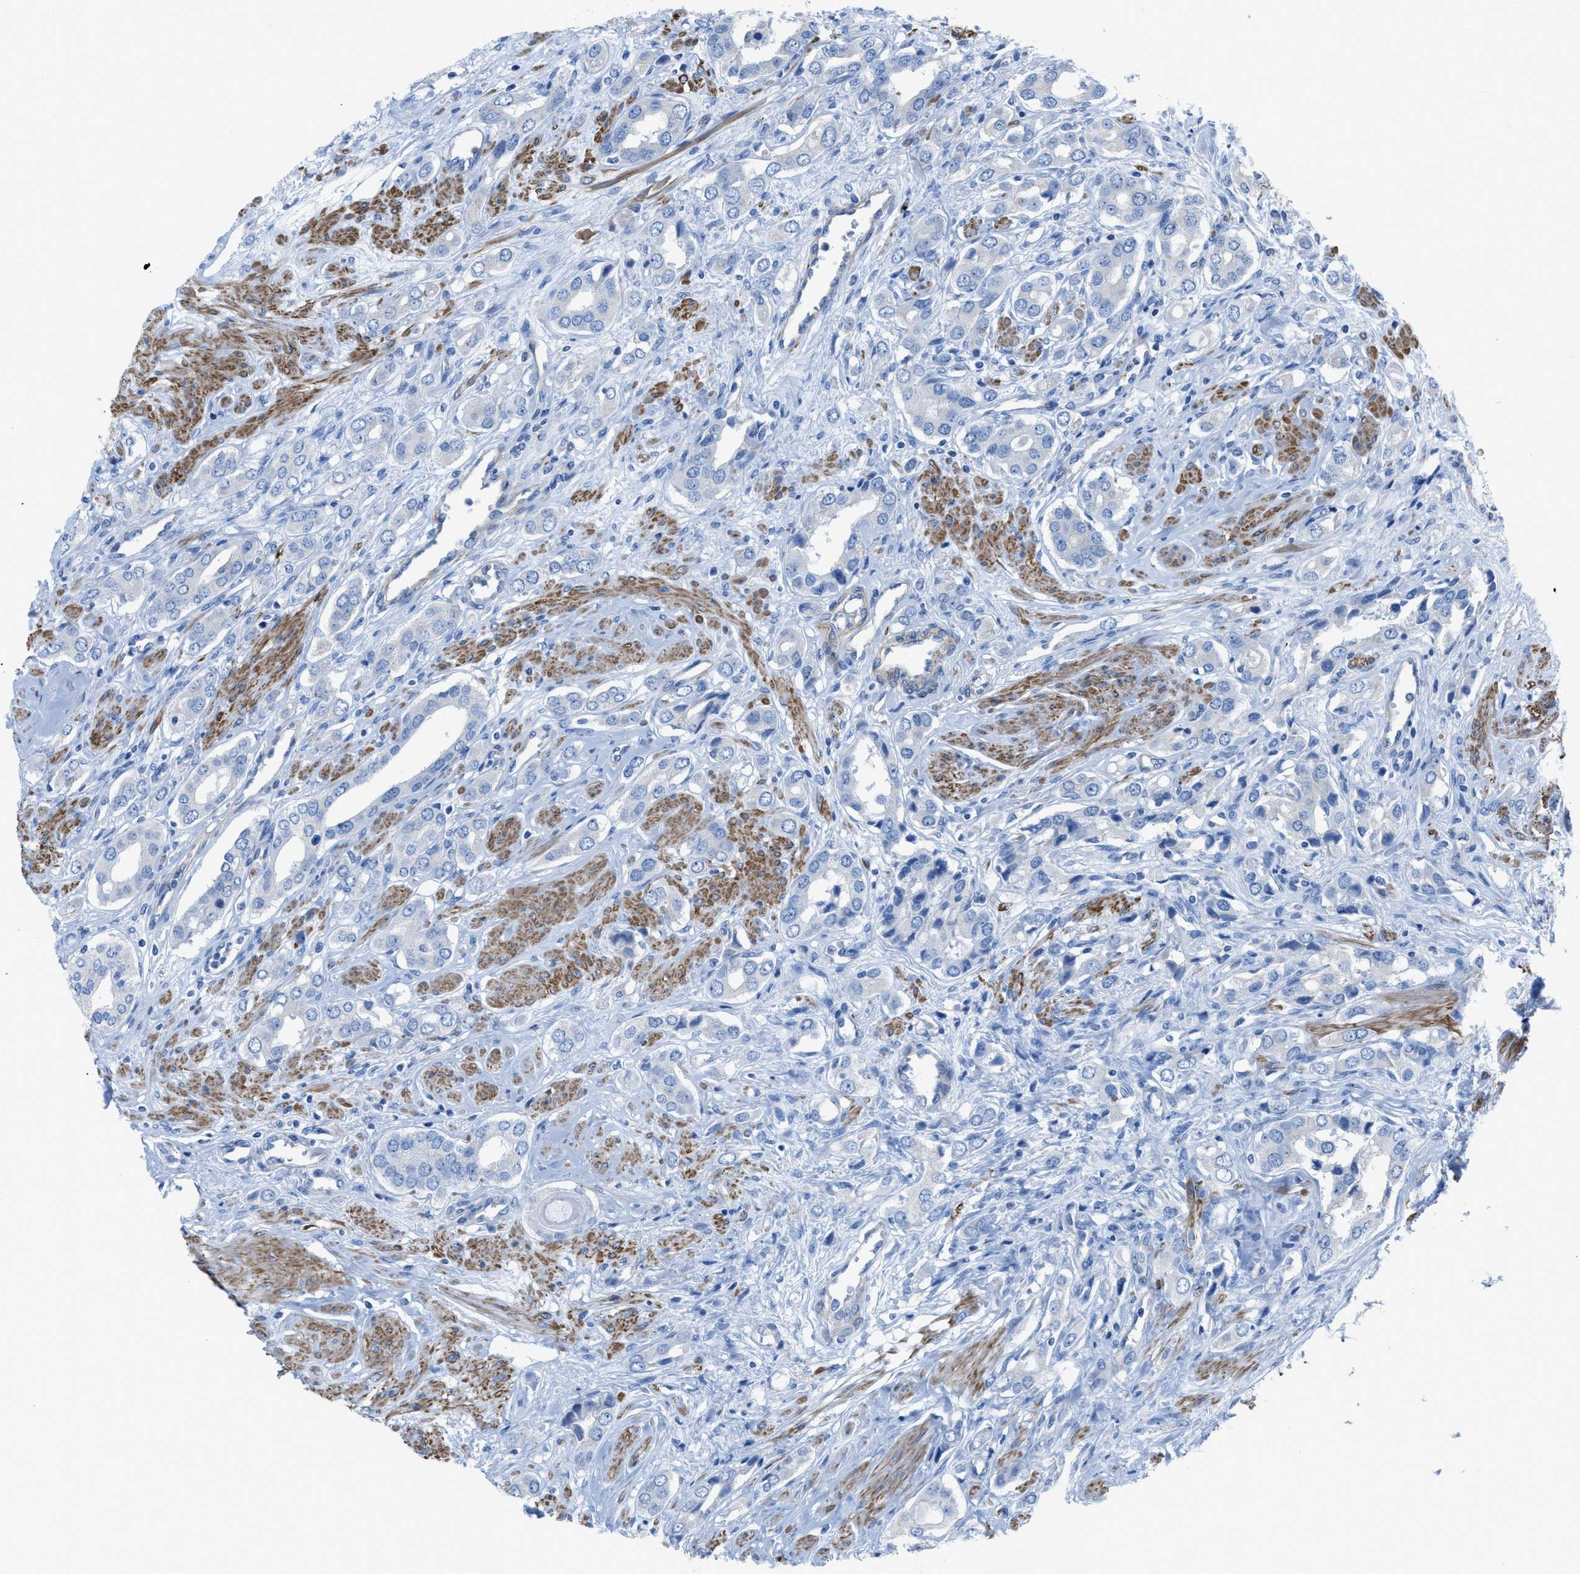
{"staining": {"intensity": "negative", "quantity": "none", "location": "none"}, "tissue": "prostate cancer", "cell_type": "Tumor cells", "image_type": "cancer", "snomed": [{"axis": "morphology", "description": "Adenocarcinoma, High grade"}, {"axis": "topography", "description": "Prostate"}], "caption": "Protein analysis of prostate adenocarcinoma (high-grade) reveals no significant staining in tumor cells.", "gene": "KCNH7", "patient": {"sex": "male", "age": 52}}